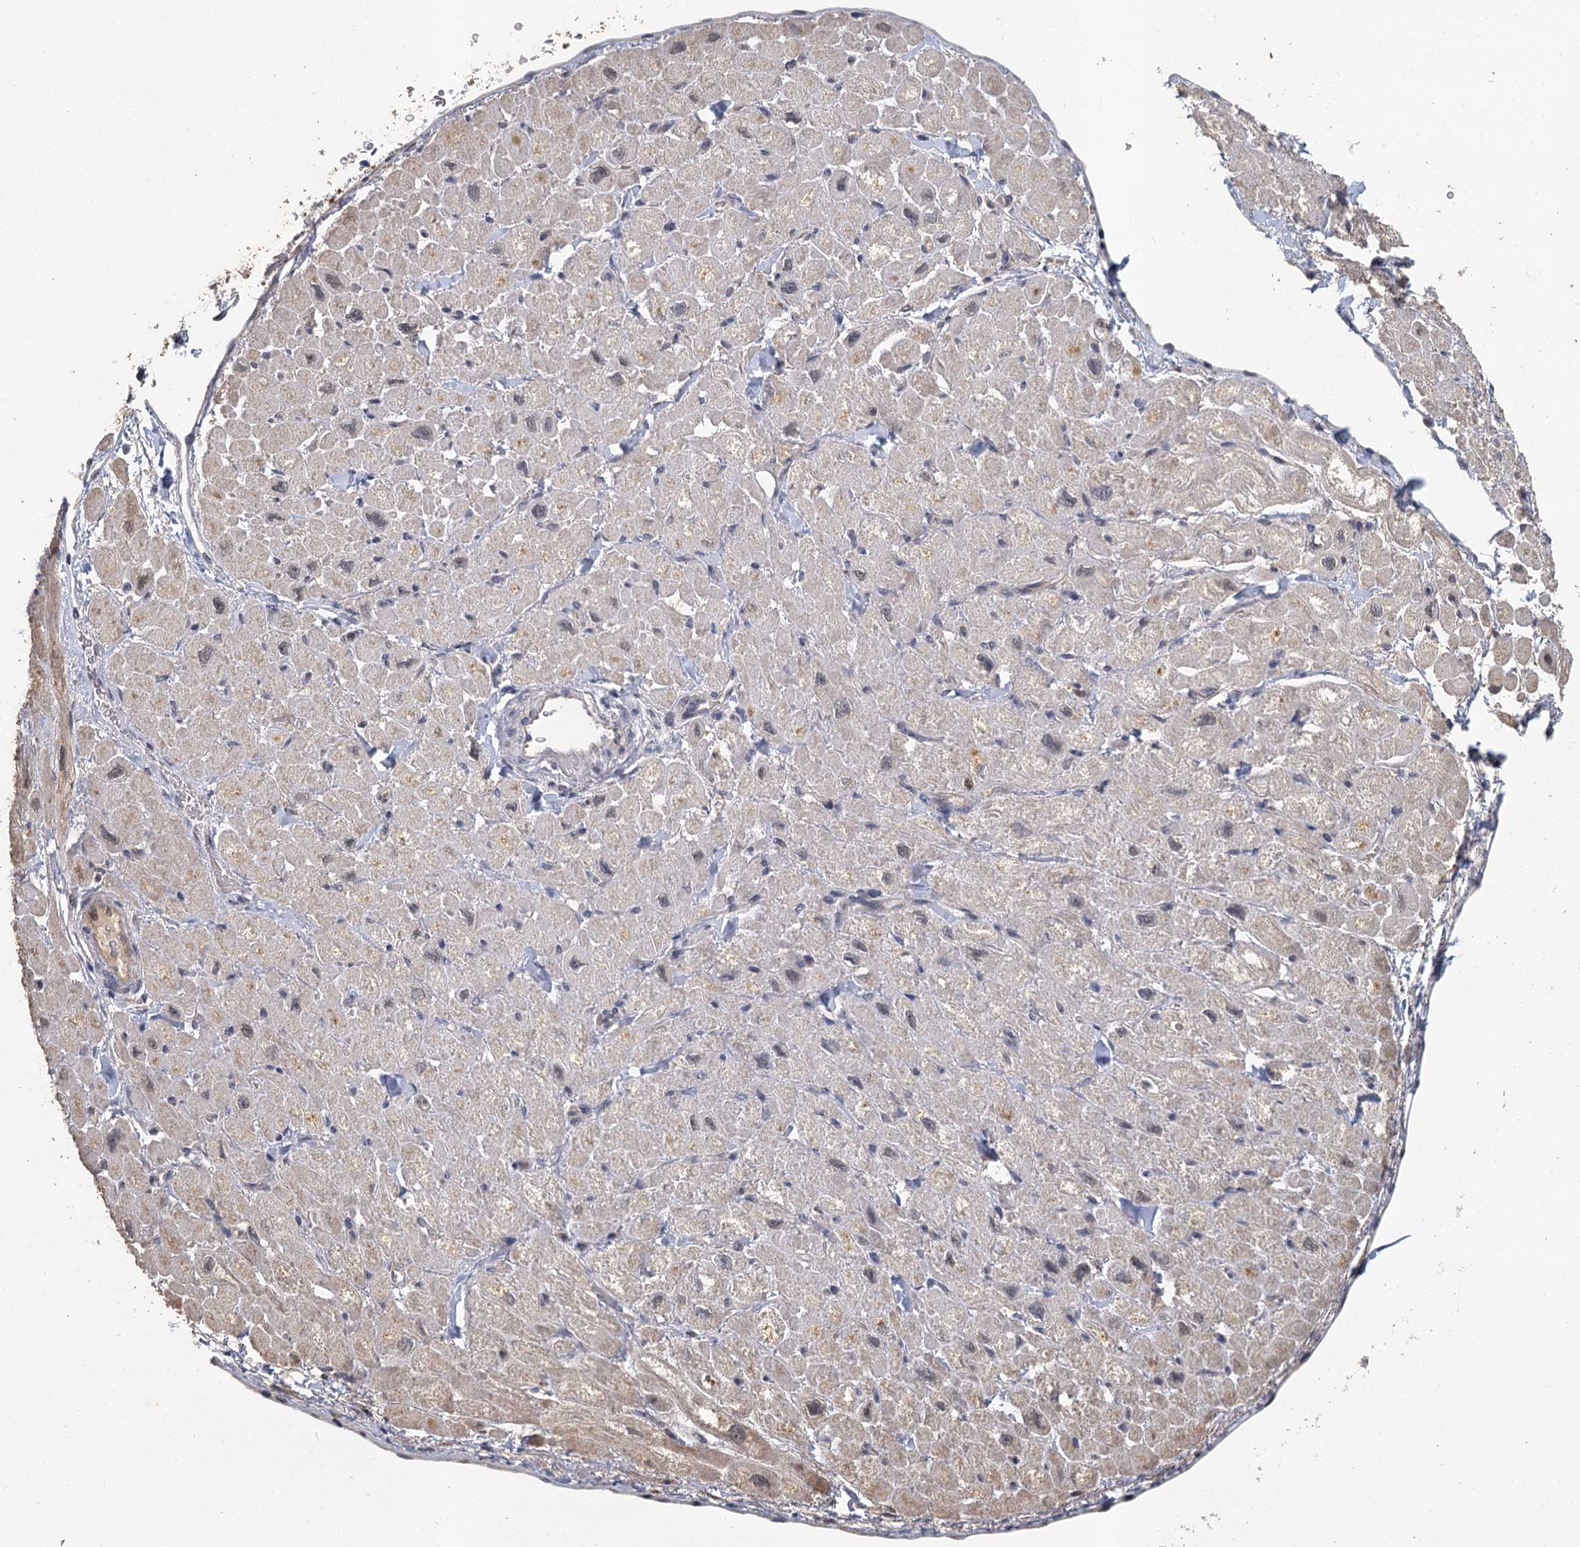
{"staining": {"intensity": "moderate", "quantity": "<25%", "location": "cytoplasmic/membranous"}, "tissue": "heart muscle", "cell_type": "Cardiomyocytes", "image_type": "normal", "snomed": [{"axis": "morphology", "description": "Normal tissue, NOS"}, {"axis": "topography", "description": "Heart"}], "caption": "Moderate cytoplasmic/membranous staining is present in approximately <25% of cardiomyocytes in benign heart muscle.", "gene": "MUCL1", "patient": {"sex": "male", "age": 65}}